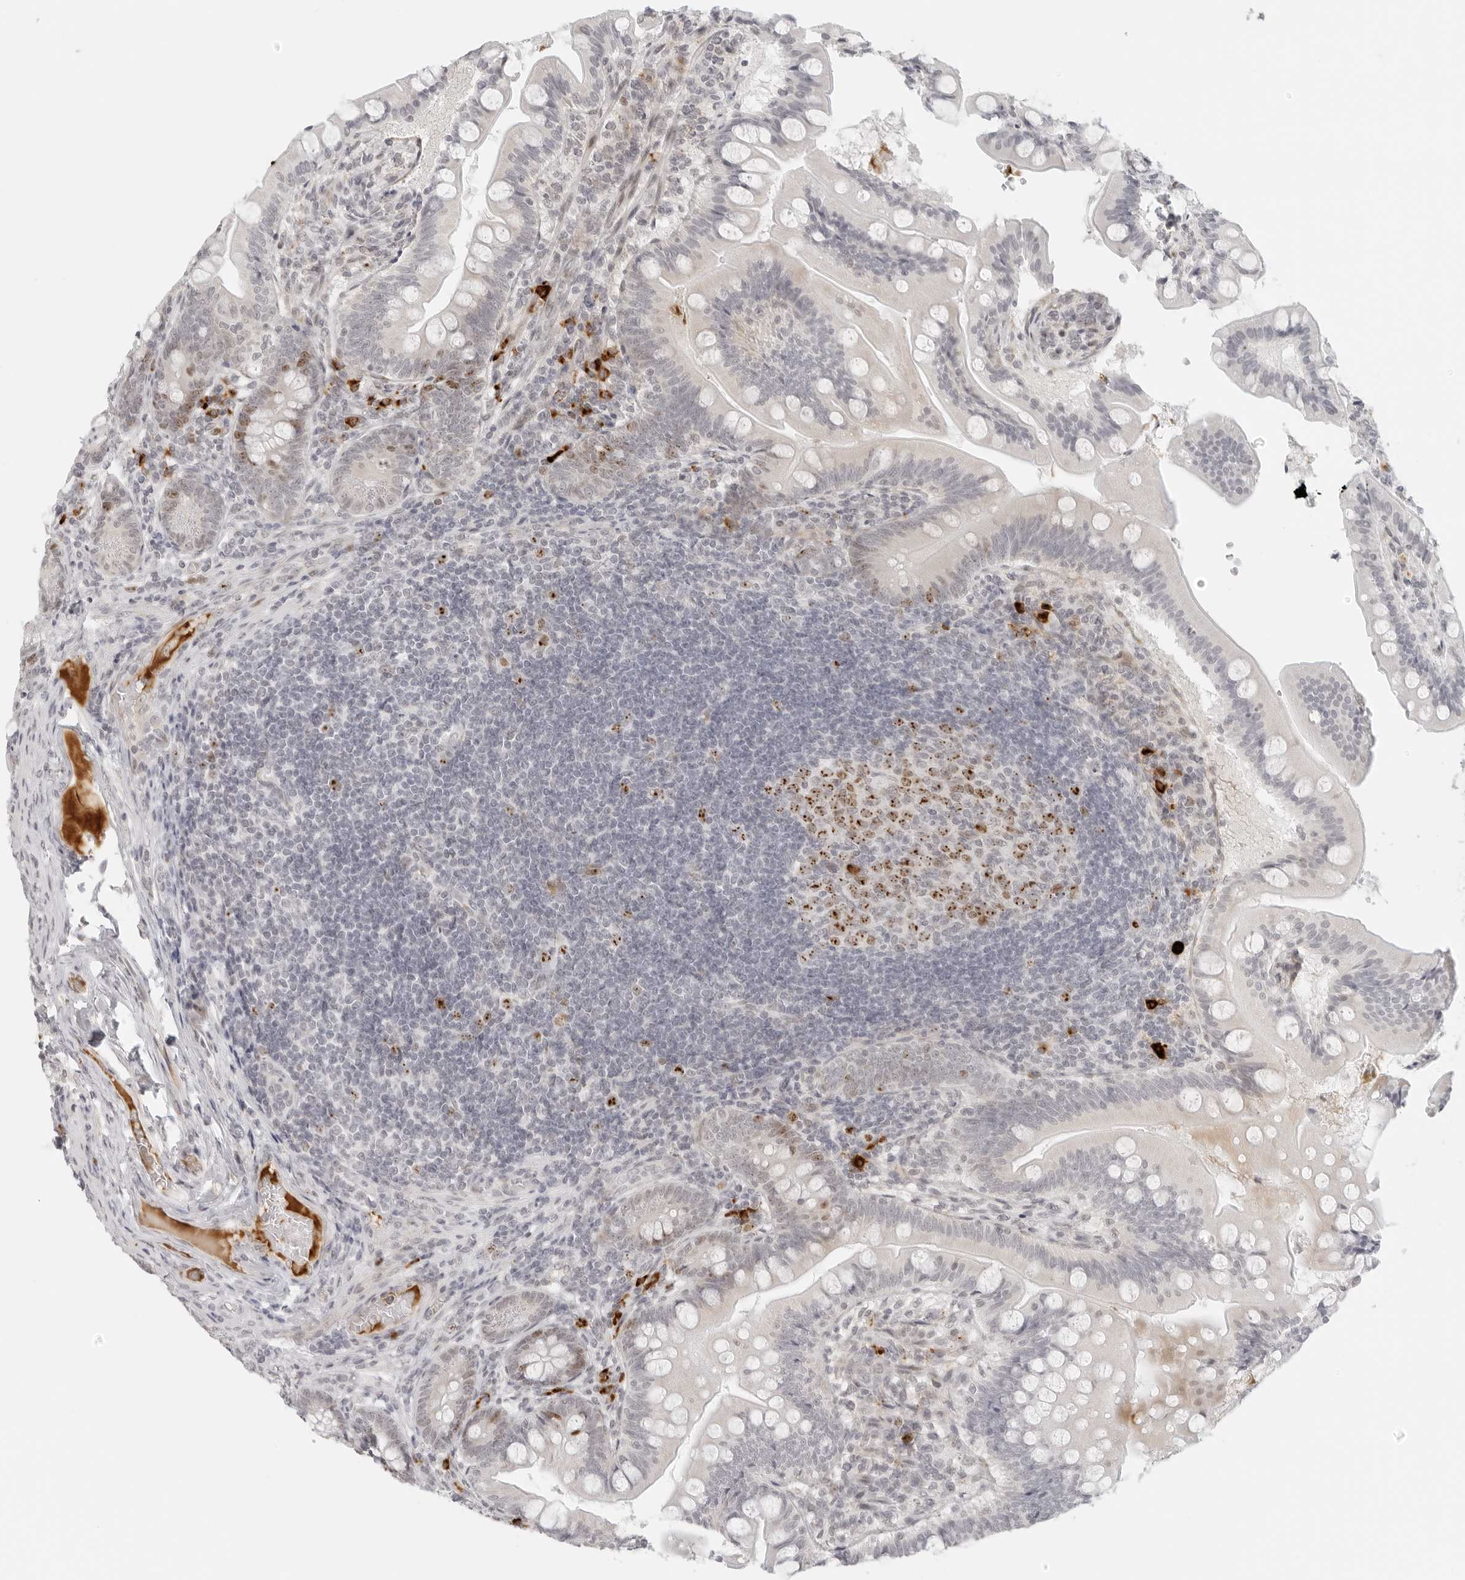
{"staining": {"intensity": "negative", "quantity": "none", "location": "none"}, "tissue": "small intestine", "cell_type": "Glandular cells", "image_type": "normal", "snomed": [{"axis": "morphology", "description": "Normal tissue, NOS"}, {"axis": "topography", "description": "Small intestine"}], "caption": "Immunohistochemical staining of benign small intestine exhibits no significant expression in glandular cells.", "gene": "ZNF678", "patient": {"sex": "male", "age": 7}}